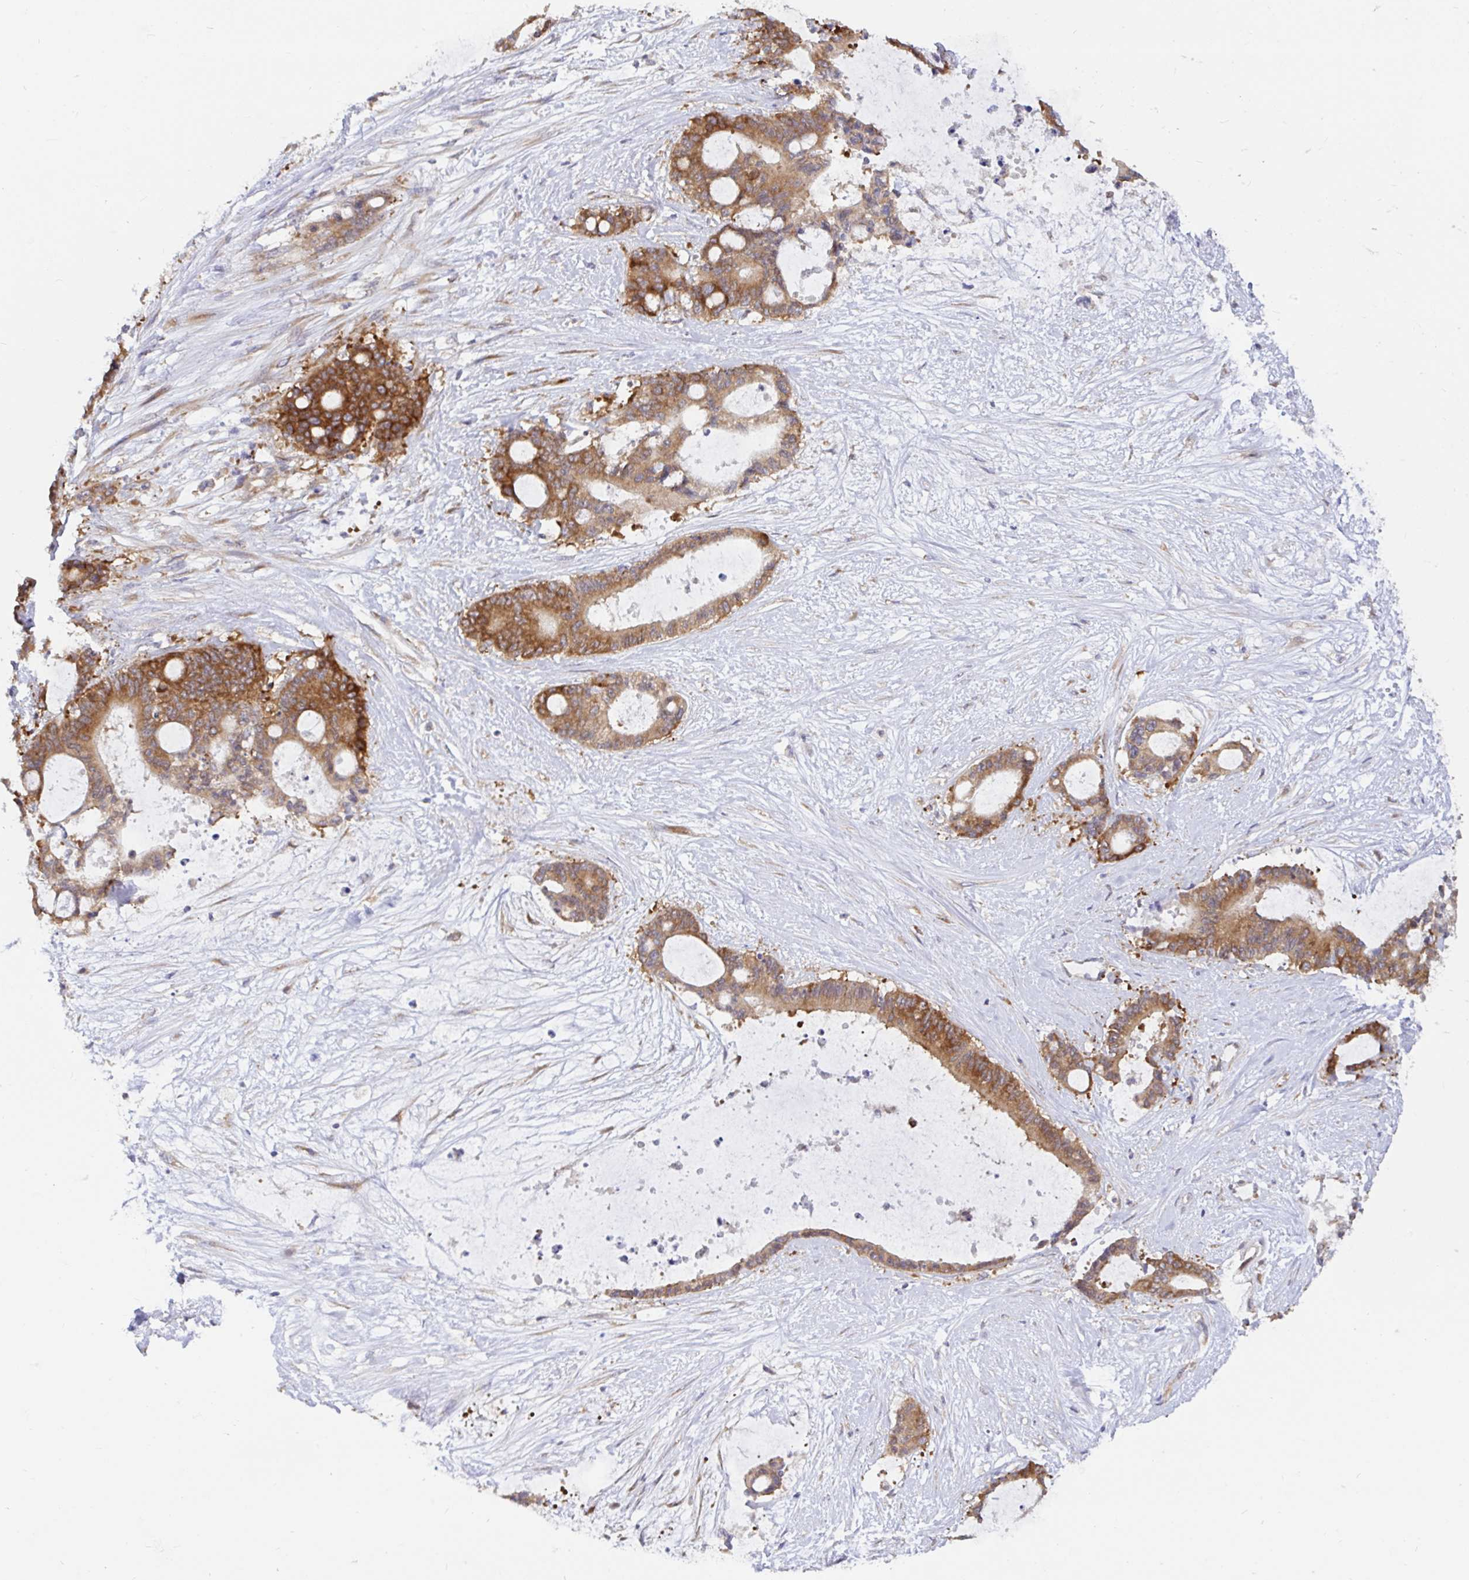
{"staining": {"intensity": "moderate", "quantity": ">75%", "location": "cytoplasmic/membranous"}, "tissue": "liver cancer", "cell_type": "Tumor cells", "image_type": "cancer", "snomed": [{"axis": "morphology", "description": "Normal tissue, NOS"}, {"axis": "morphology", "description": "Cholangiocarcinoma"}, {"axis": "topography", "description": "Liver"}, {"axis": "topography", "description": "Peripheral nerve tissue"}], "caption": "Immunohistochemical staining of human liver cancer (cholangiocarcinoma) exhibits moderate cytoplasmic/membranous protein positivity in about >75% of tumor cells.", "gene": "LARP1", "patient": {"sex": "female", "age": 73}}